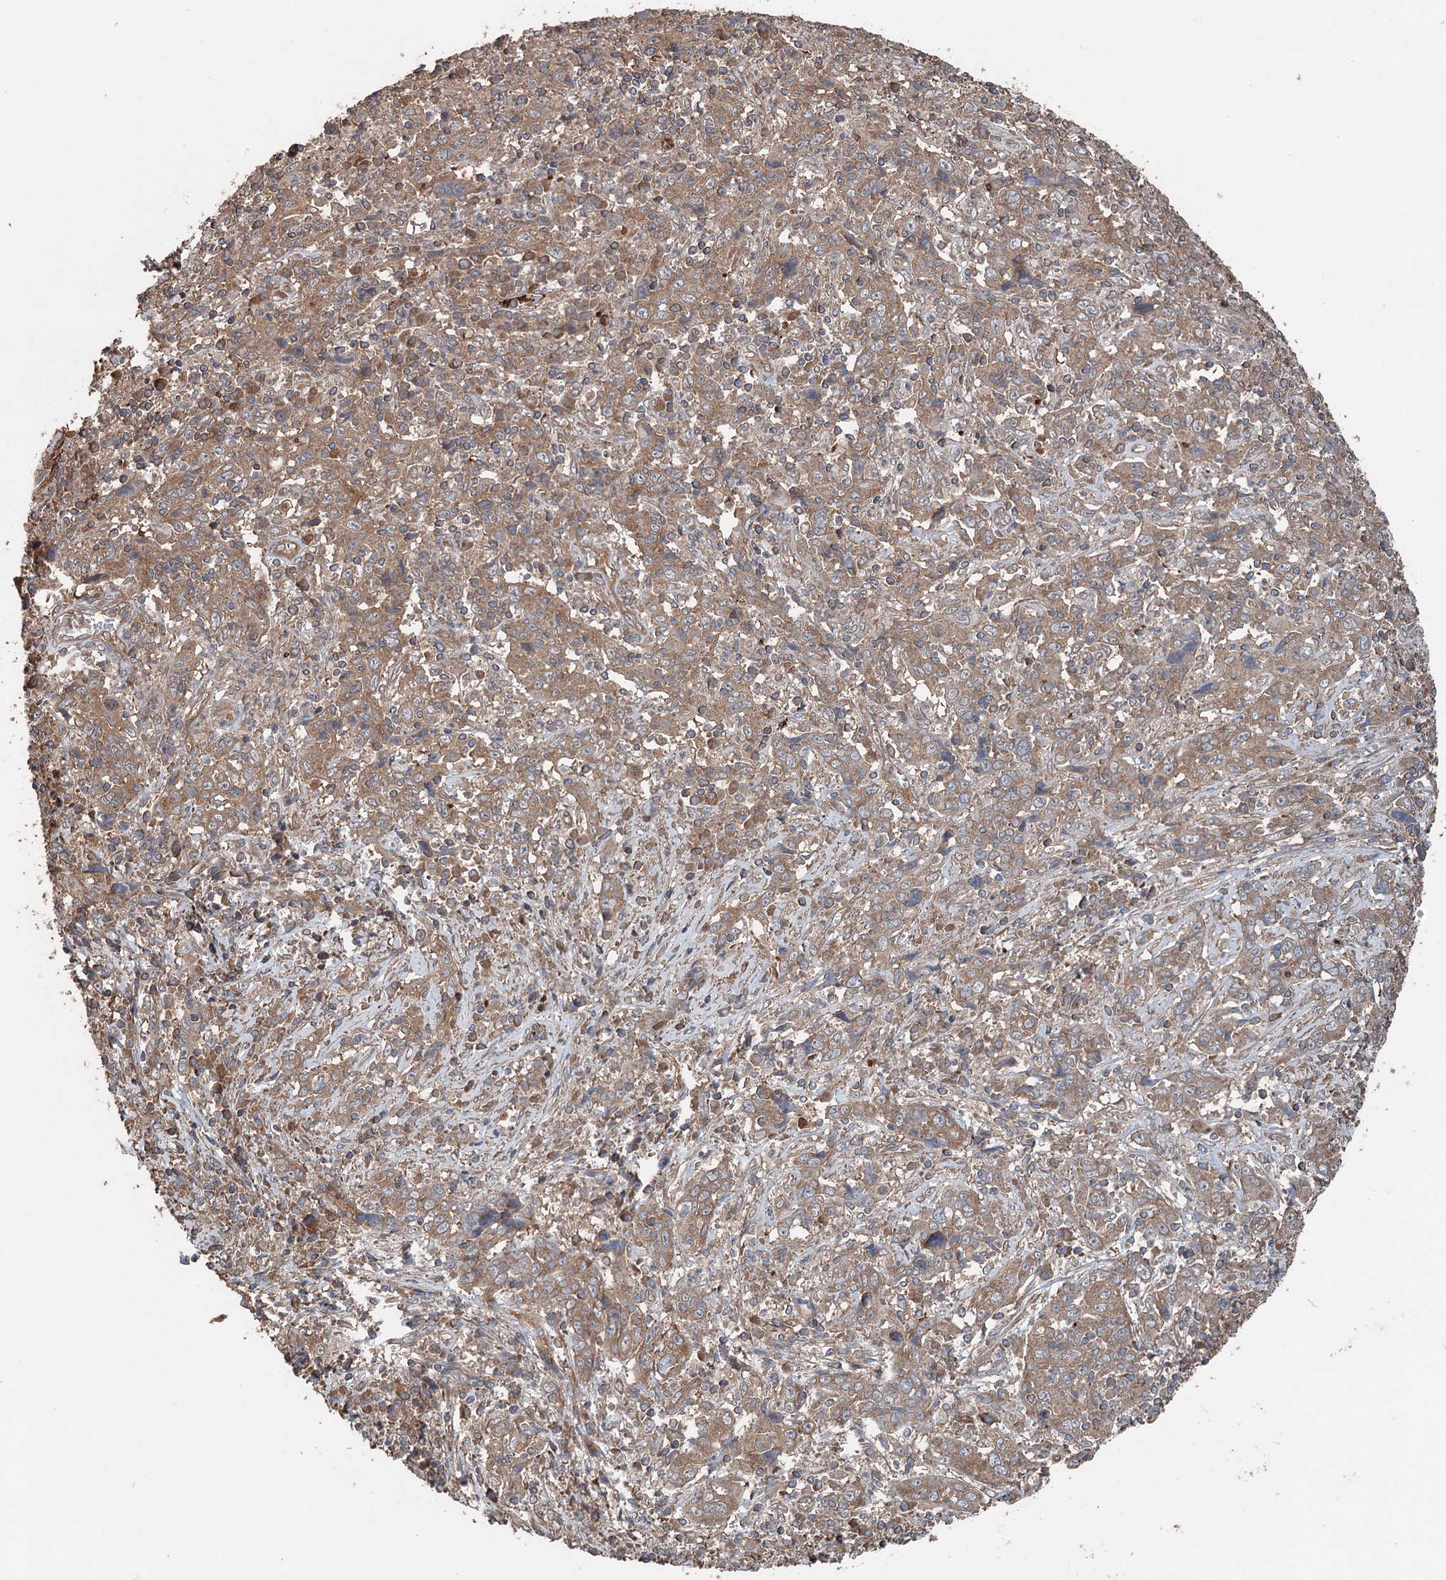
{"staining": {"intensity": "moderate", "quantity": ">75%", "location": "cytoplasmic/membranous"}, "tissue": "cervical cancer", "cell_type": "Tumor cells", "image_type": "cancer", "snomed": [{"axis": "morphology", "description": "Squamous cell carcinoma, NOS"}, {"axis": "topography", "description": "Cervix"}], "caption": "Brown immunohistochemical staining in squamous cell carcinoma (cervical) reveals moderate cytoplasmic/membranous staining in approximately >75% of tumor cells.", "gene": "RNF214", "patient": {"sex": "female", "age": 46}}